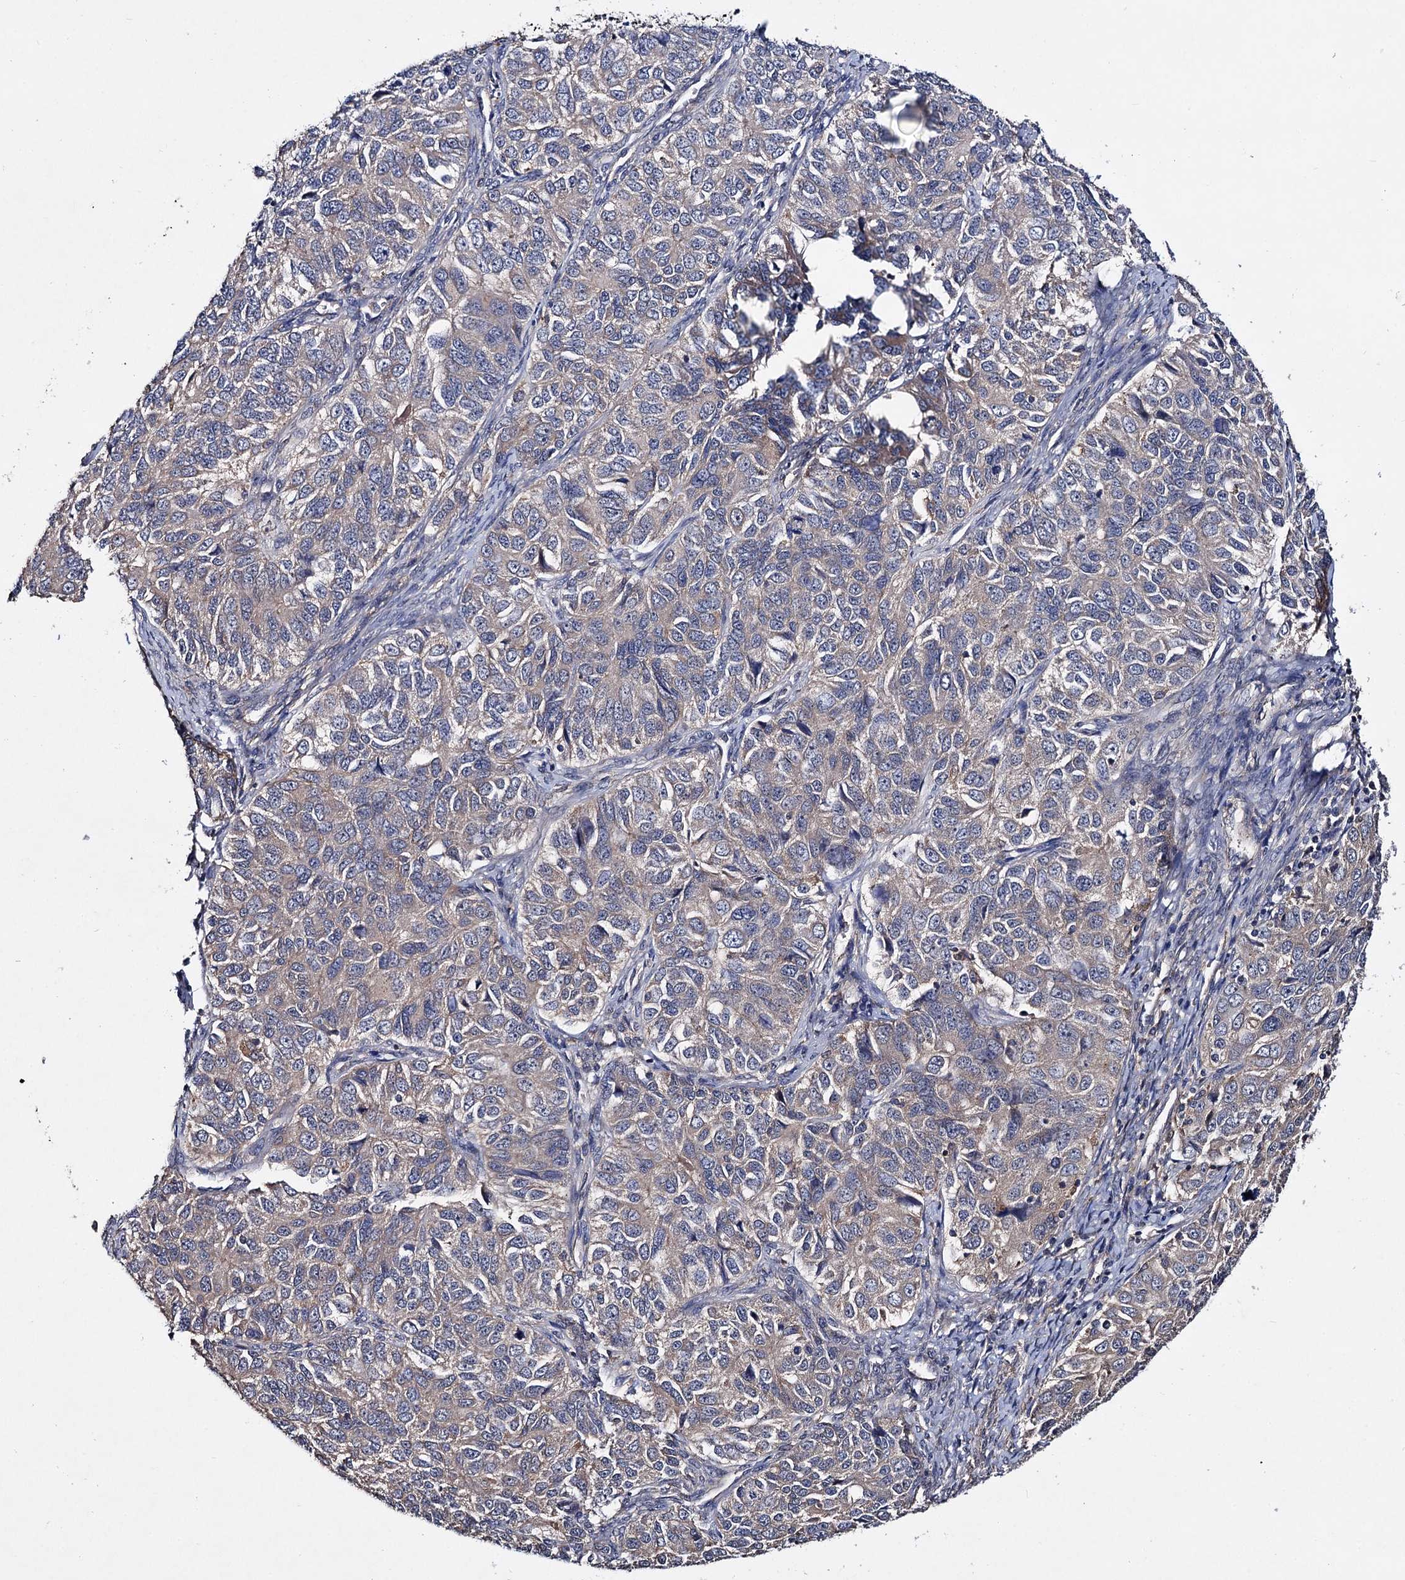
{"staining": {"intensity": "negative", "quantity": "none", "location": "none"}, "tissue": "ovarian cancer", "cell_type": "Tumor cells", "image_type": "cancer", "snomed": [{"axis": "morphology", "description": "Carcinoma, endometroid"}, {"axis": "topography", "description": "Ovary"}], "caption": "Immunohistochemistry (IHC) micrograph of neoplastic tissue: human endometroid carcinoma (ovarian) stained with DAB (3,3'-diaminobenzidine) exhibits no significant protein positivity in tumor cells. (Stains: DAB (3,3'-diaminobenzidine) immunohistochemistry (IHC) with hematoxylin counter stain, Microscopy: brightfield microscopy at high magnification).", "gene": "VPS29", "patient": {"sex": "female", "age": 51}}